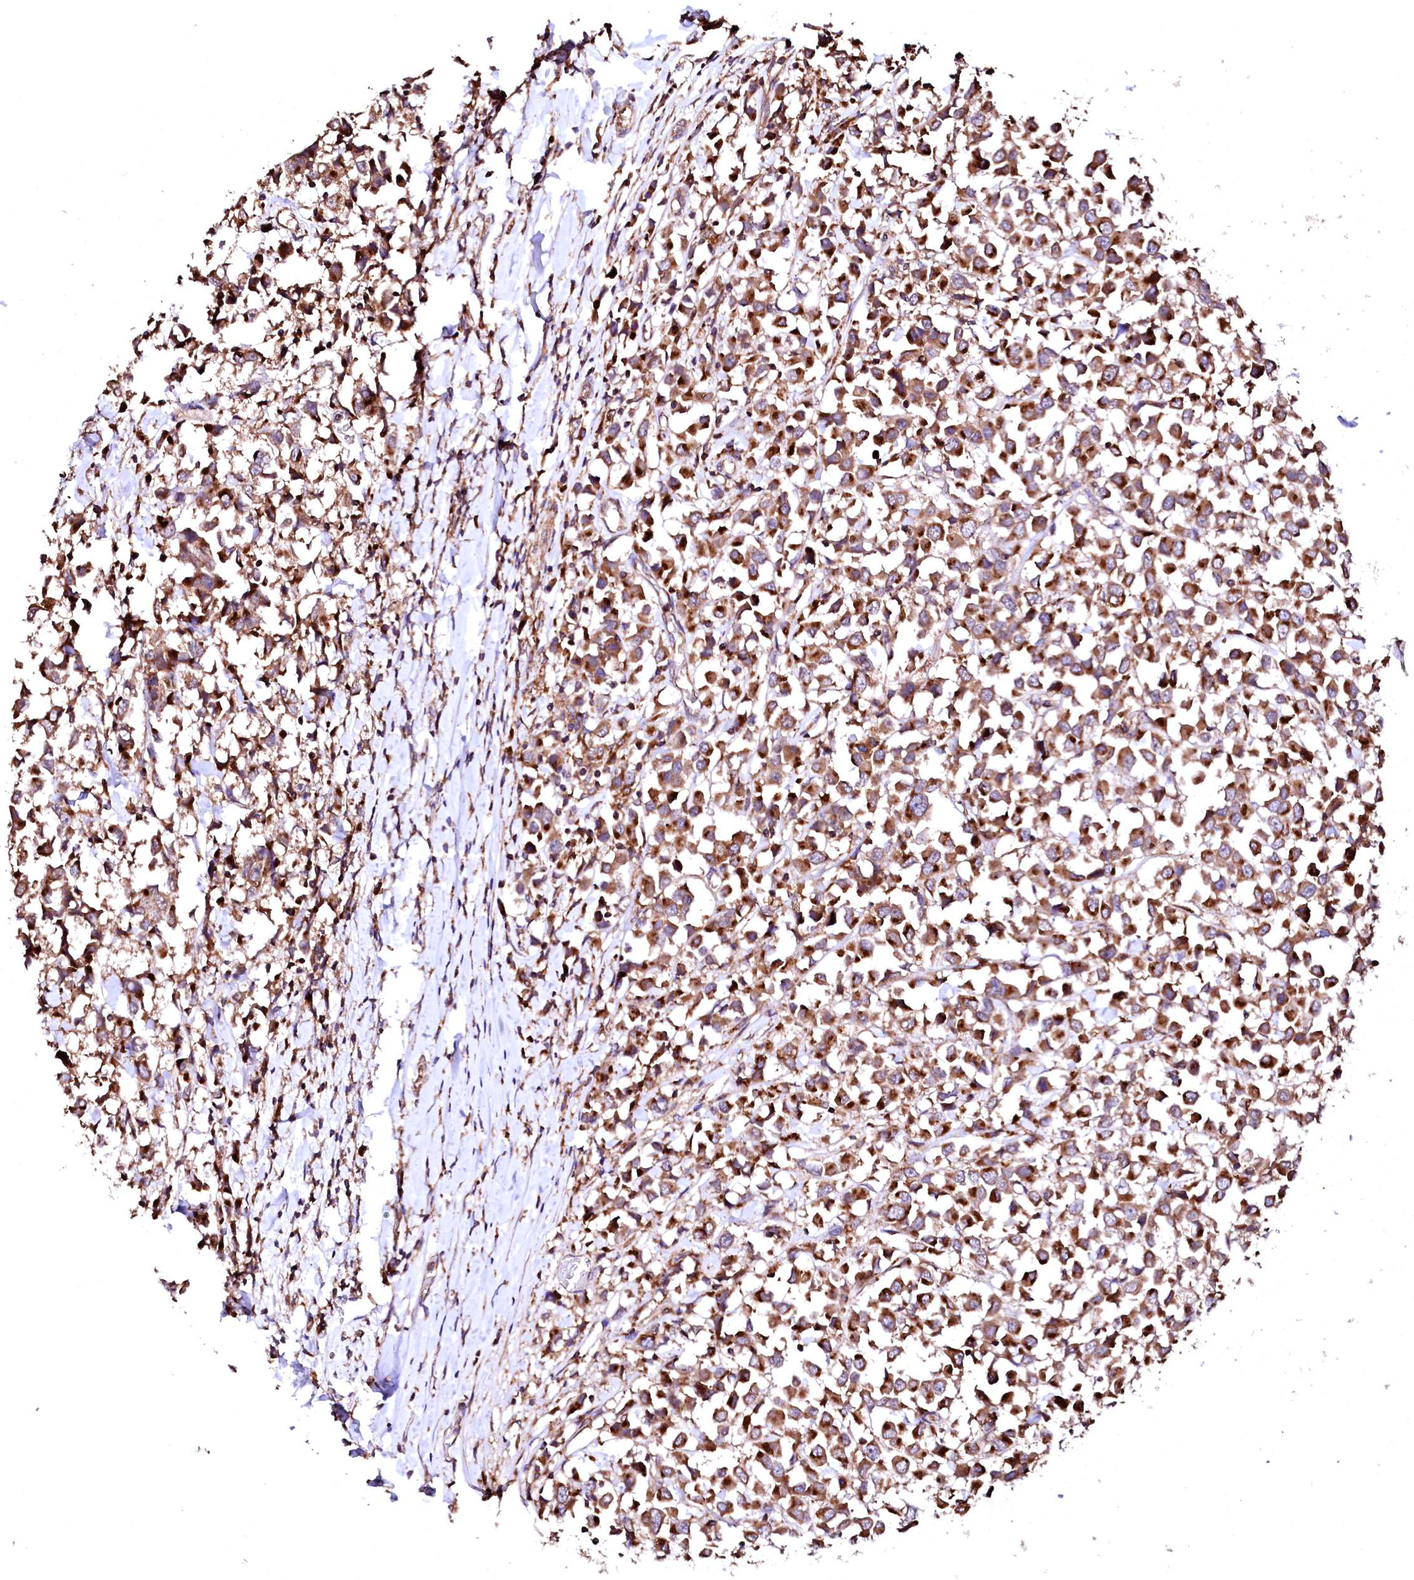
{"staining": {"intensity": "strong", "quantity": ">75%", "location": "cytoplasmic/membranous"}, "tissue": "breast cancer", "cell_type": "Tumor cells", "image_type": "cancer", "snomed": [{"axis": "morphology", "description": "Duct carcinoma"}, {"axis": "topography", "description": "Breast"}], "caption": "Breast infiltrating ductal carcinoma stained for a protein (brown) demonstrates strong cytoplasmic/membranous positive positivity in approximately >75% of tumor cells.", "gene": "ST3GAL1", "patient": {"sex": "female", "age": 61}}